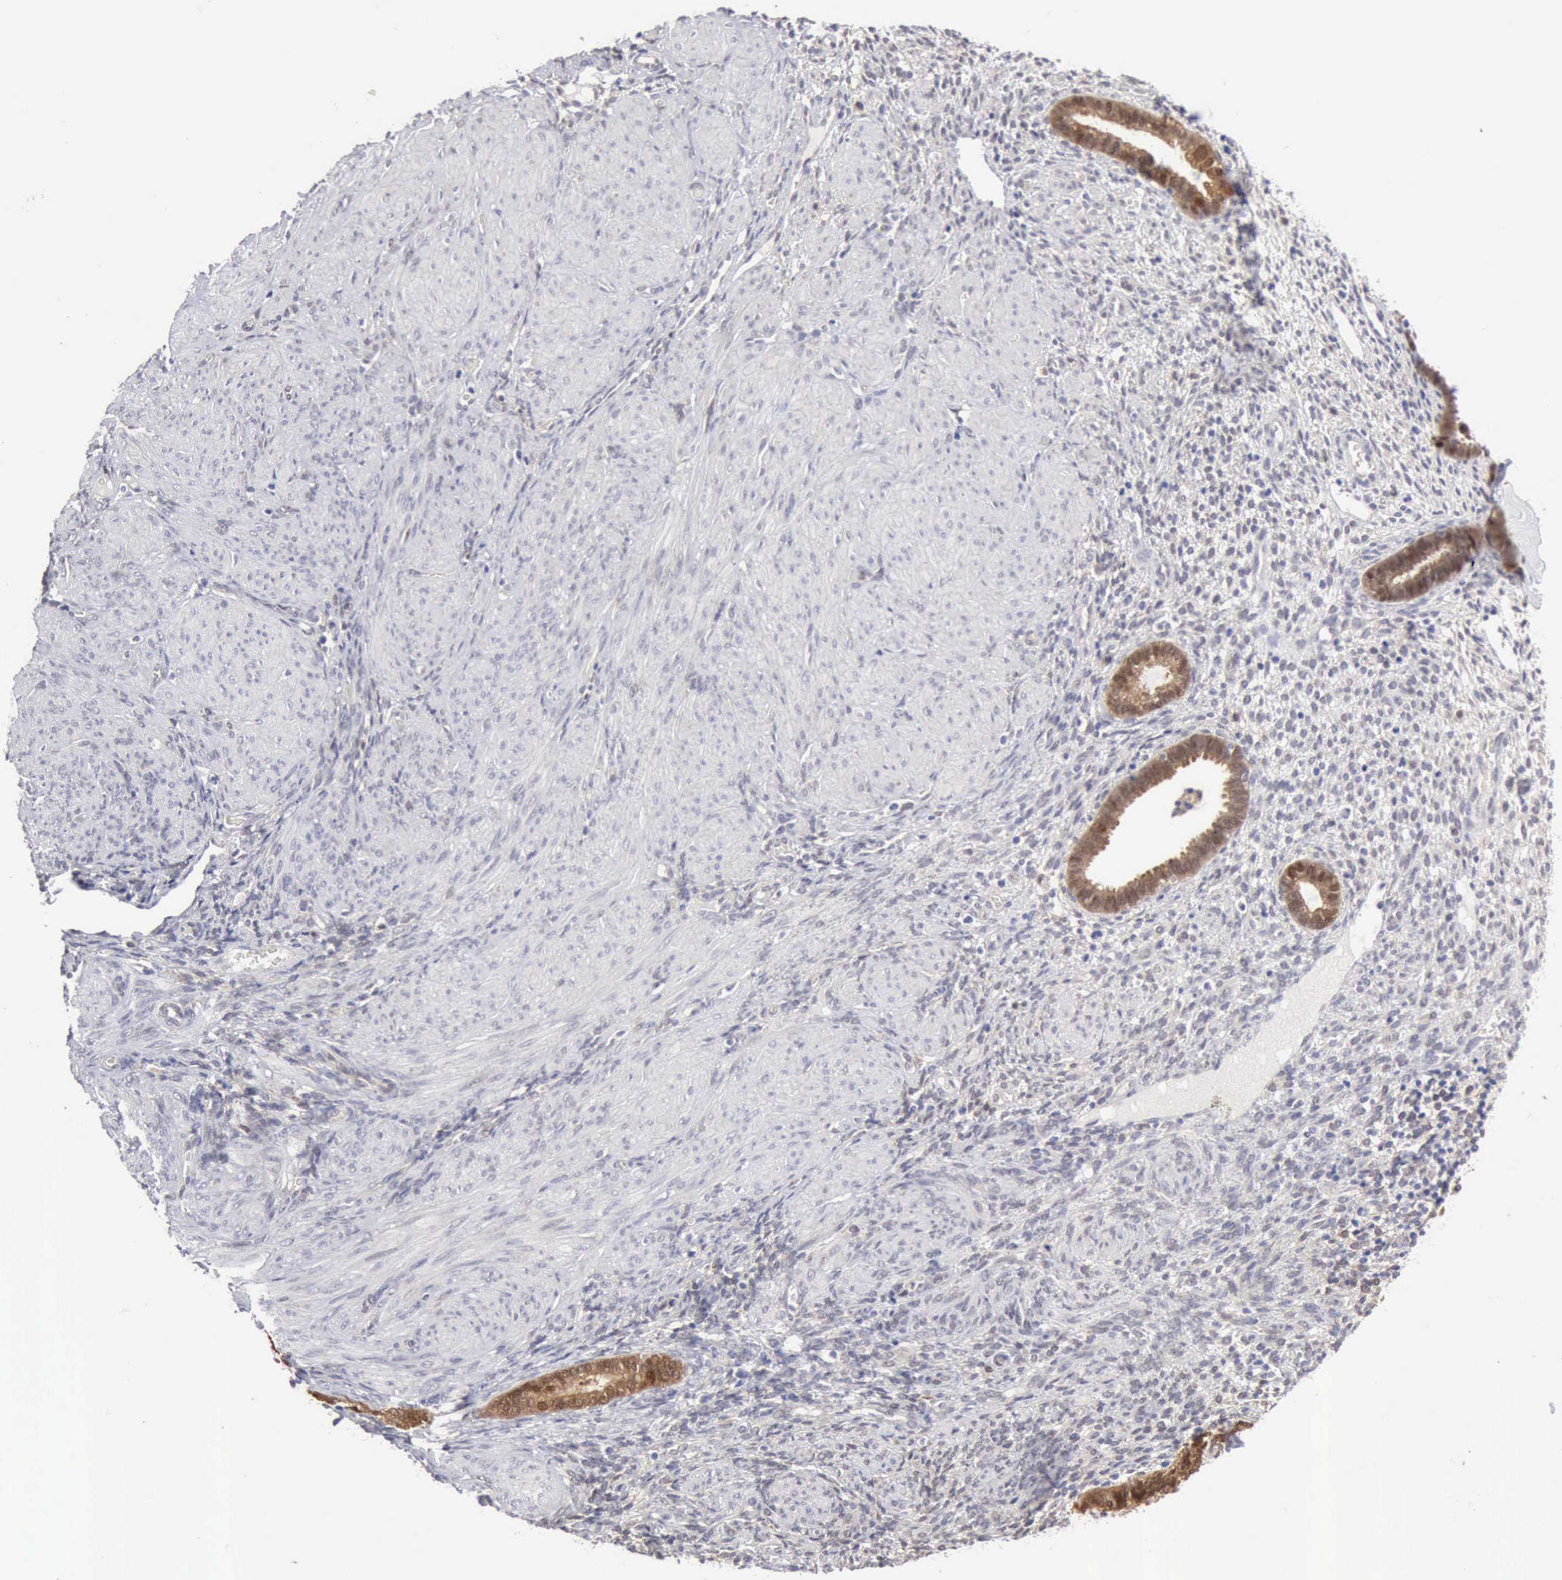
{"staining": {"intensity": "negative", "quantity": "none", "location": "none"}, "tissue": "endometrium", "cell_type": "Cells in endometrial stroma", "image_type": "normal", "snomed": [{"axis": "morphology", "description": "Normal tissue, NOS"}, {"axis": "topography", "description": "Endometrium"}], "caption": "Cells in endometrial stroma are negative for brown protein staining in normal endometrium.", "gene": "PTGR2", "patient": {"sex": "female", "age": 72}}